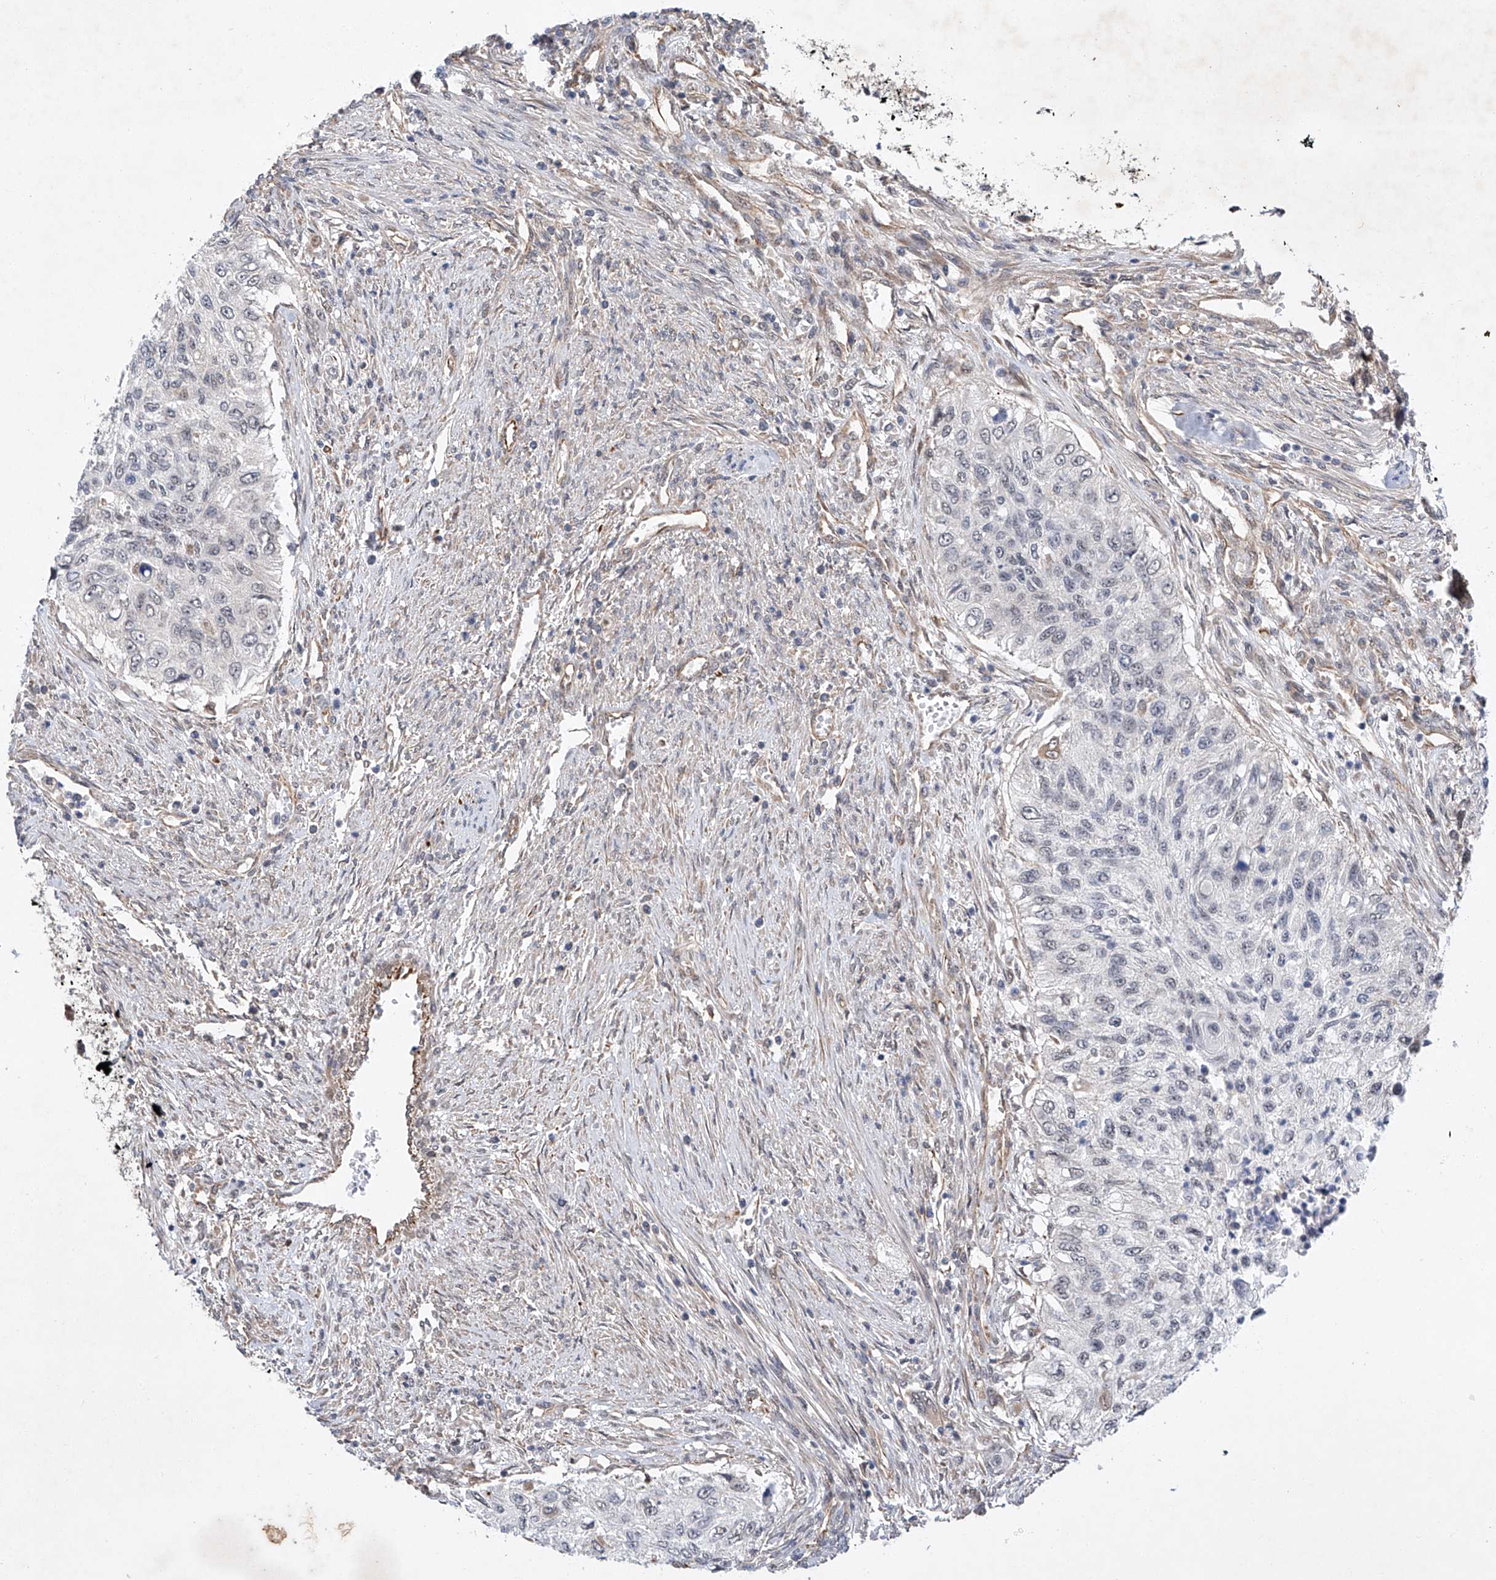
{"staining": {"intensity": "negative", "quantity": "none", "location": "none"}, "tissue": "urothelial cancer", "cell_type": "Tumor cells", "image_type": "cancer", "snomed": [{"axis": "morphology", "description": "Urothelial carcinoma, High grade"}, {"axis": "topography", "description": "Urinary bladder"}], "caption": "The photomicrograph displays no staining of tumor cells in urothelial cancer.", "gene": "AMD1", "patient": {"sex": "female", "age": 60}}